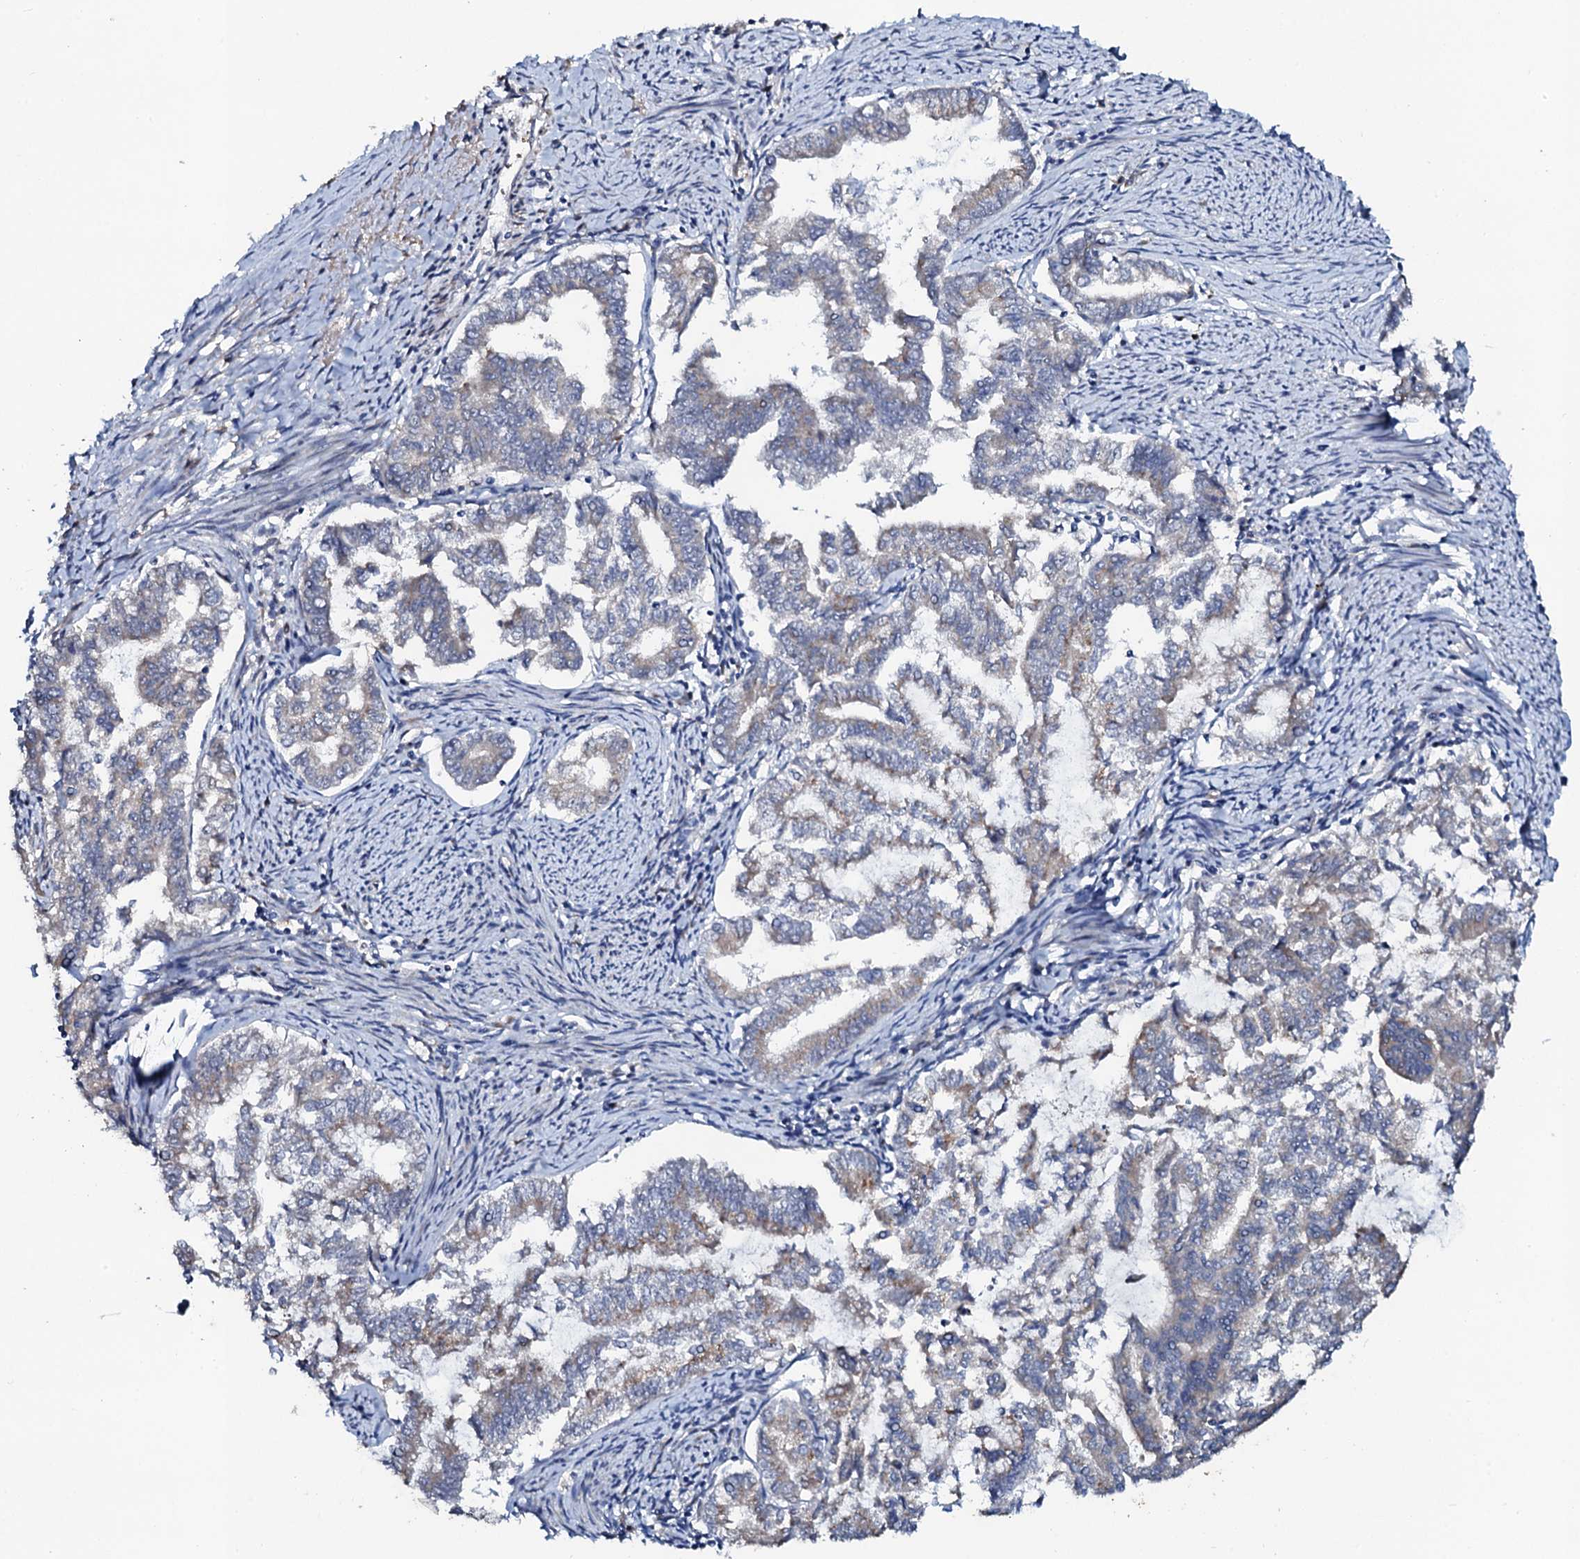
{"staining": {"intensity": "weak", "quantity": "<25%", "location": "cytoplasmic/membranous"}, "tissue": "endometrial cancer", "cell_type": "Tumor cells", "image_type": "cancer", "snomed": [{"axis": "morphology", "description": "Adenocarcinoma, NOS"}, {"axis": "topography", "description": "Endometrium"}], "caption": "An image of adenocarcinoma (endometrial) stained for a protein exhibits no brown staining in tumor cells.", "gene": "COG6", "patient": {"sex": "female", "age": 79}}